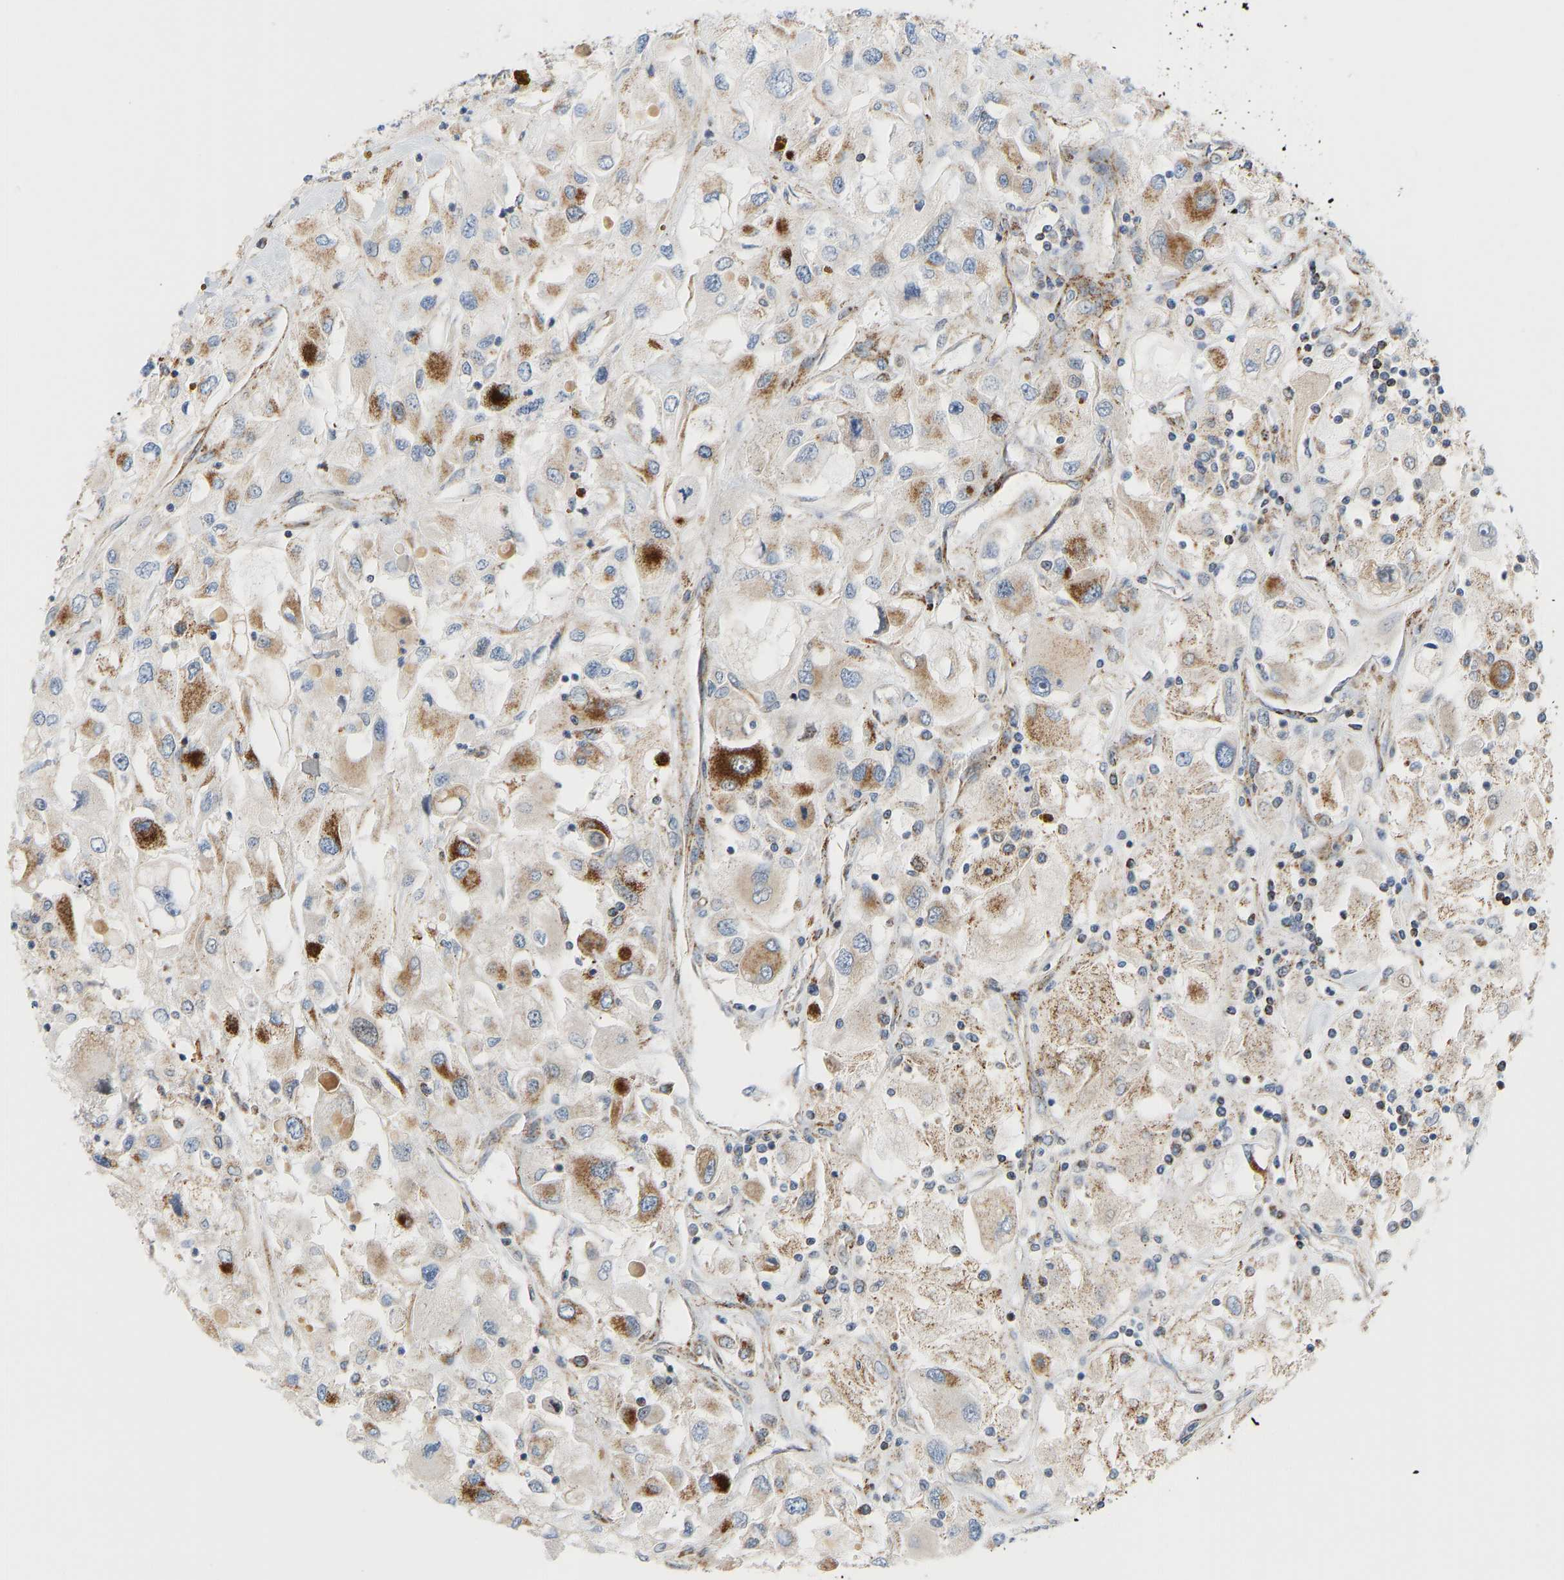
{"staining": {"intensity": "strong", "quantity": "25%-75%", "location": "cytoplasmic/membranous"}, "tissue": "renal cancer", "cell_type": "Tumor cells", "image_type": "cancer", "snomed": [{"axis": "morphology", "description": "Adenocarcinoma, NOS"}, {"axis": "topography", "description": "Kidney"}], "caption": "The histopathology image reveals a brown stain indicating the presence of a protein in the cytoplasmic/membranous of tumor cells in renal adenocarcinoma. The staining was performed using DAB to visualize the protein expression in brown, while the nuclei were stained in blue with hematoxylin (Magnification: 20x).", "gene": "GPSM2", "patient": {"sex": "female", "age": 52}}